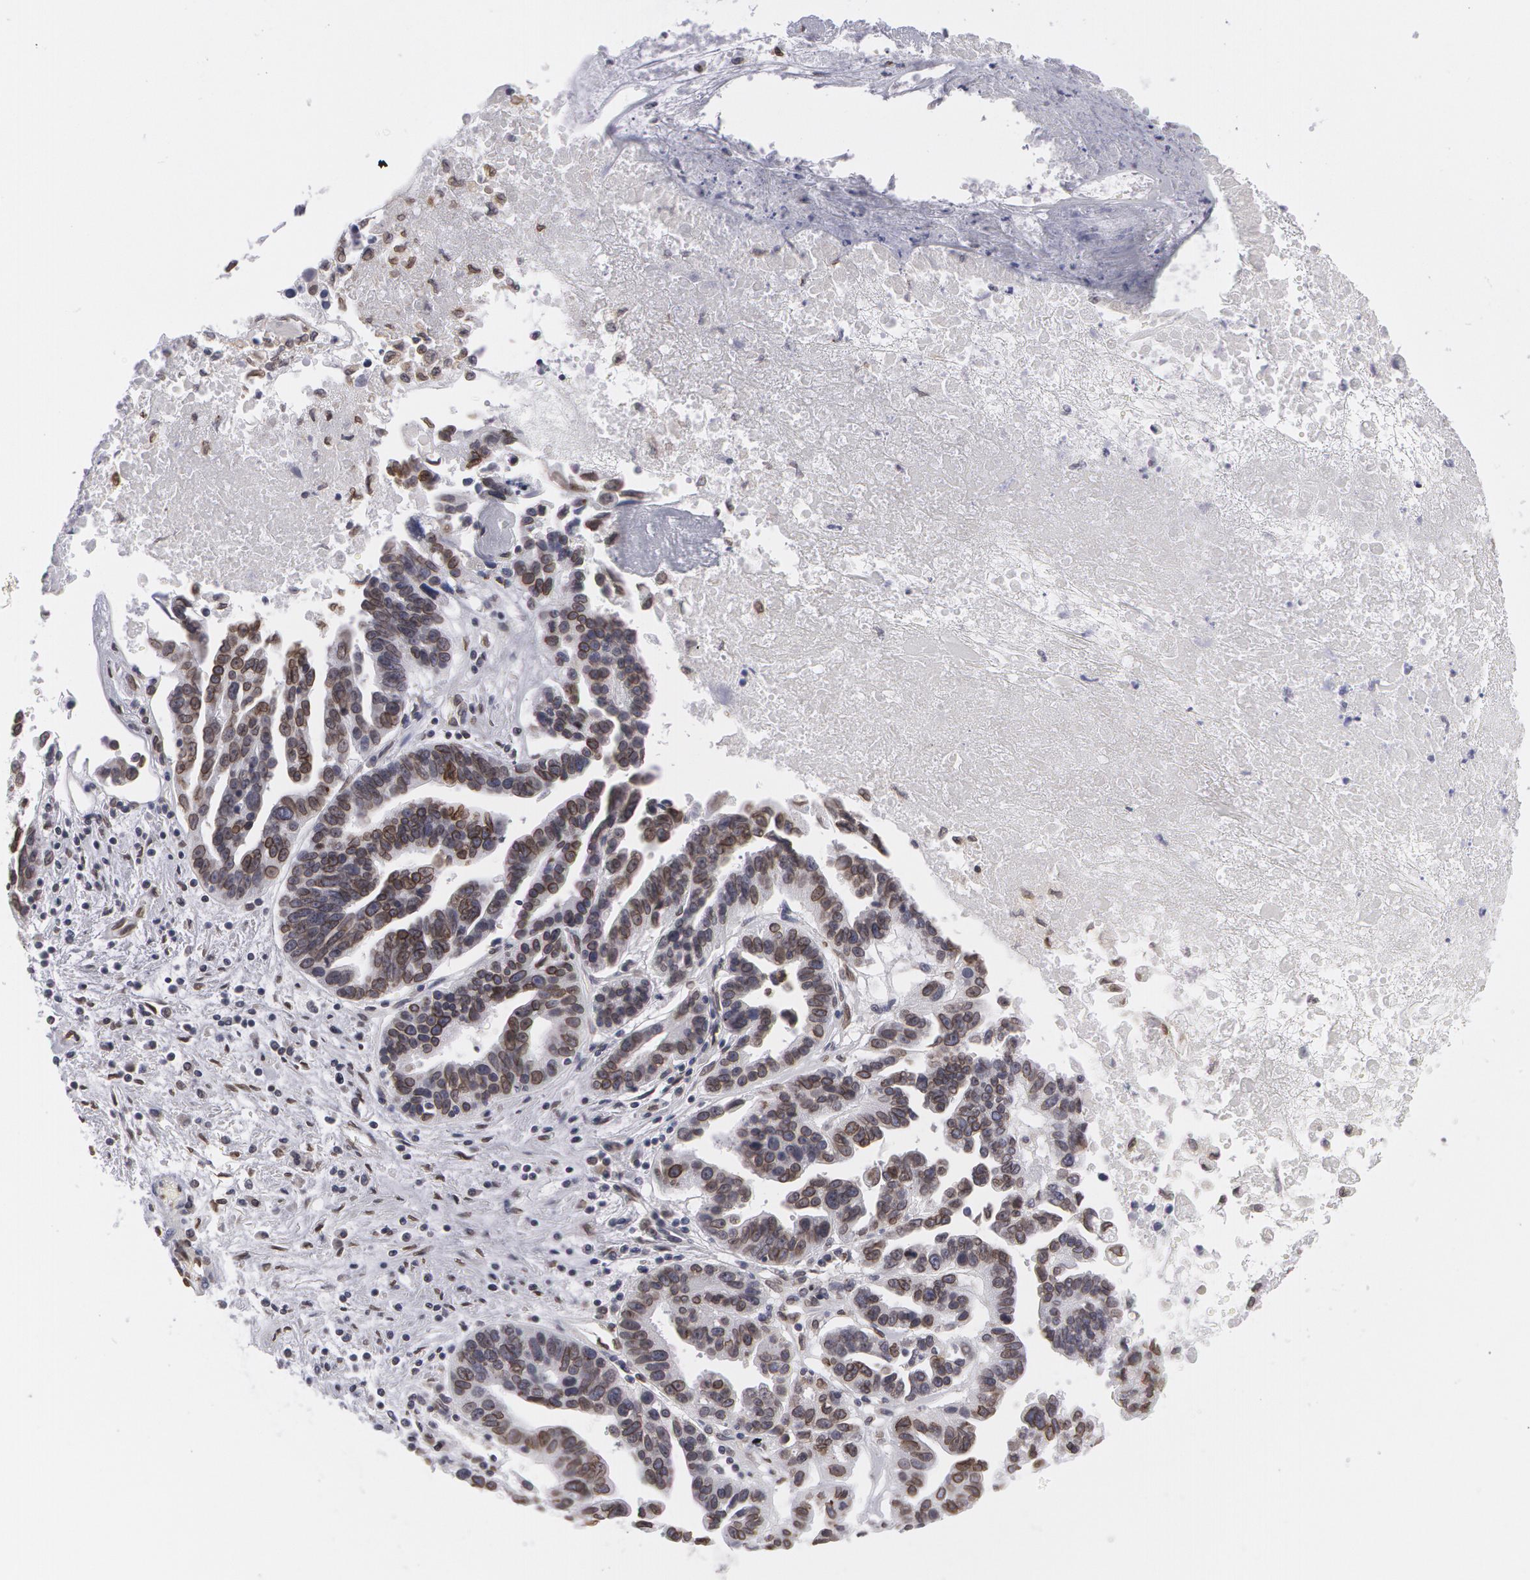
{"staining": {"intensity": "moderate", "quantity": "25%-75%", "location": "nuclear"}, "tissue": "ovarian cancer", "cell_type": "Tumor cells", "image_type": "cancer", "snomed": [{"axis": "morphology", "description": "Carcinoma, endometroid"}, {"axis": "morphology", "description": "Cystadenocarcinoma, serous, NOS"}, {"axis": "topography", "description": "Ovary"}], "caption": "High-magnification brightfield microscopy of ovarian cancer (endometroid carcinoma) stained with DAB (brown) and counterstained with hematoxylin (blue). tumor cells exhibit moderate nuclear staining is identified in about25%-75% of cells.", "gene": "EMD", "patient": {"sex": "female", "age": 45}}